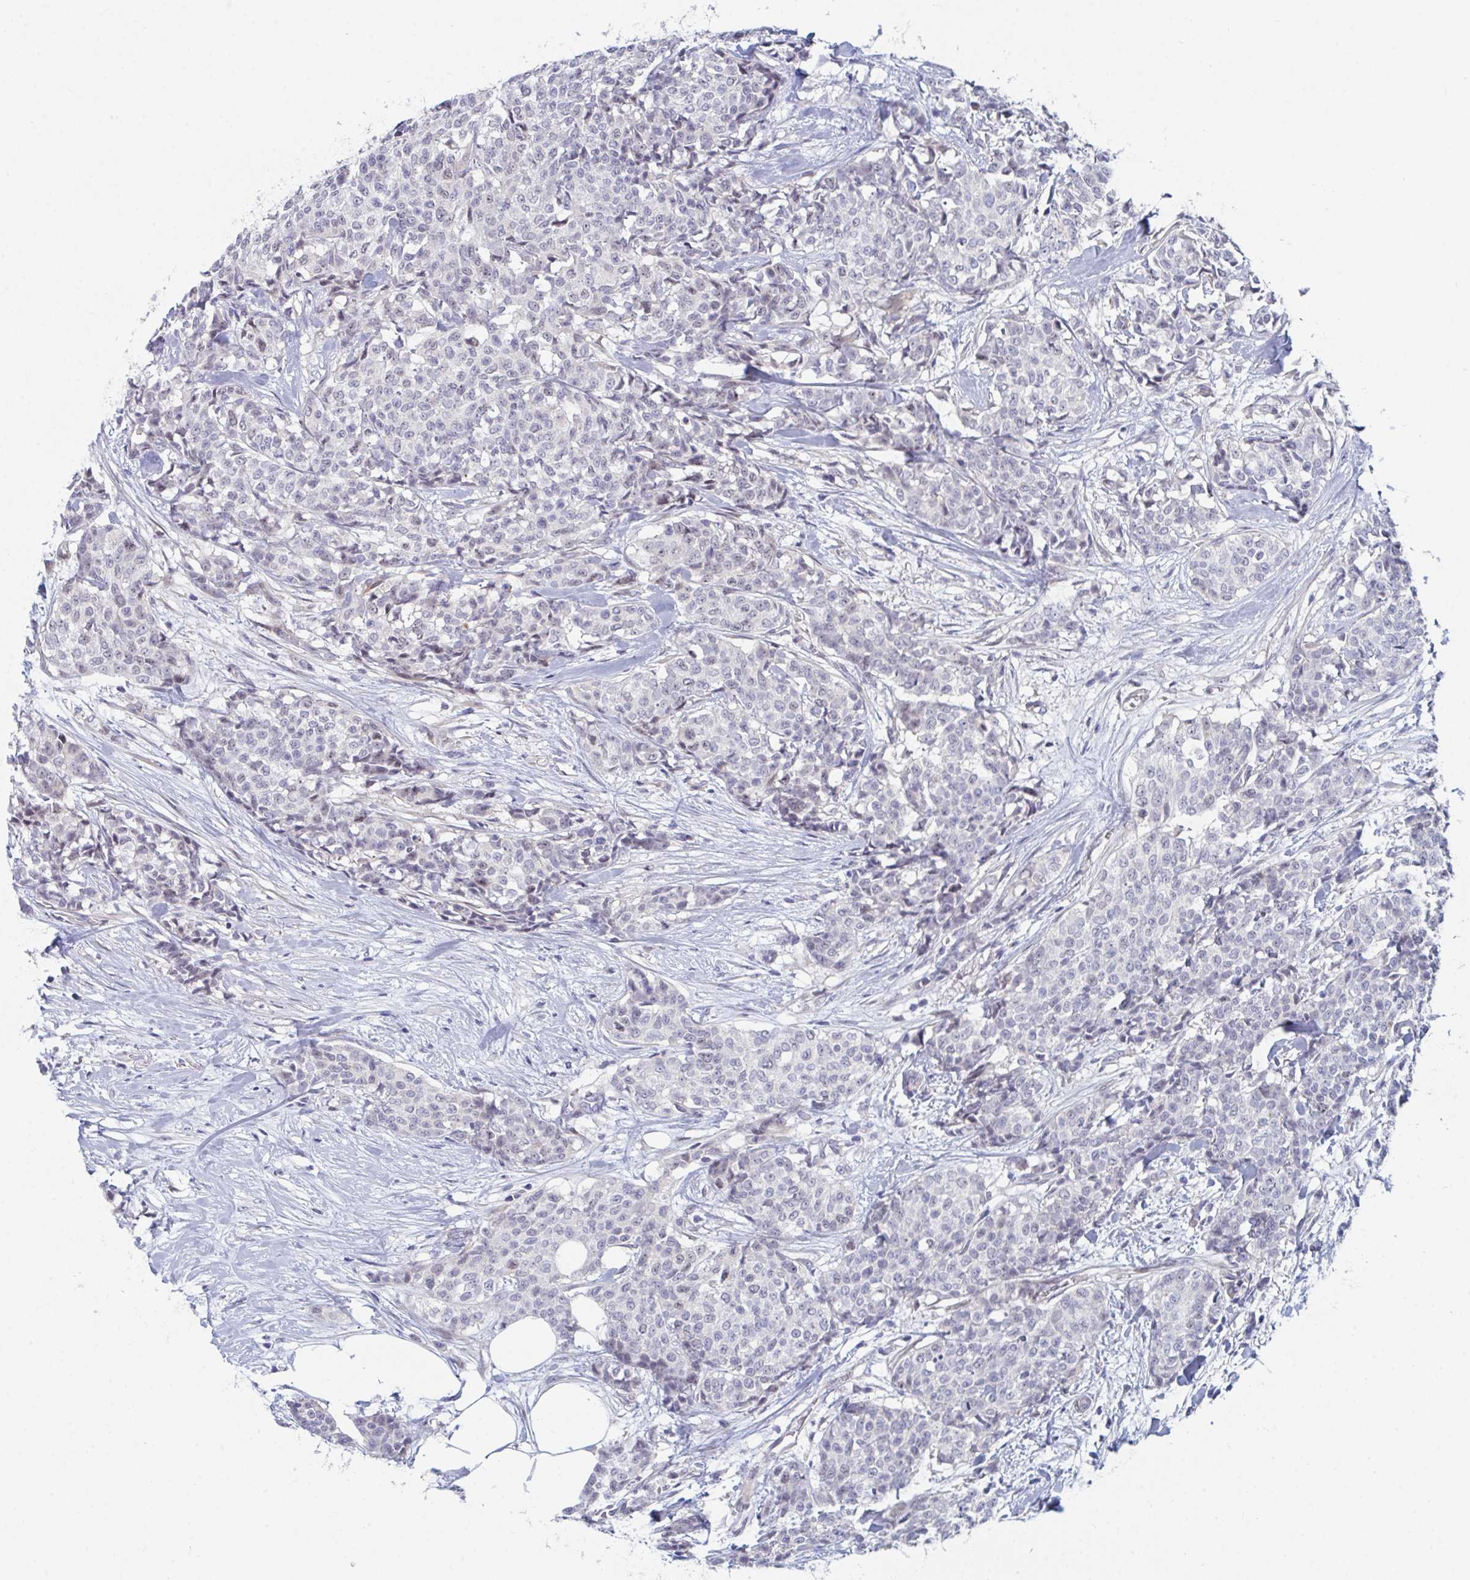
{"staining": {"intensity": "negative", "quantity": "none", "location": "none"}, "tissue": "breast cancer", "cell_type": "Tumor cells", "image_type": "cancer", "snomed": [{"axis": "morphology", "description": "Duct carcinoma"}, {"axis": "topography", "description": "Breast"}], "caption": "An immunohistochemistry image of breast intraductal carcinoma is shown. There is no staining in tumor cells of breast intraductal carcinoma.", "gene": "CENPT", "patient": {"sex": "female", "age": 91}}